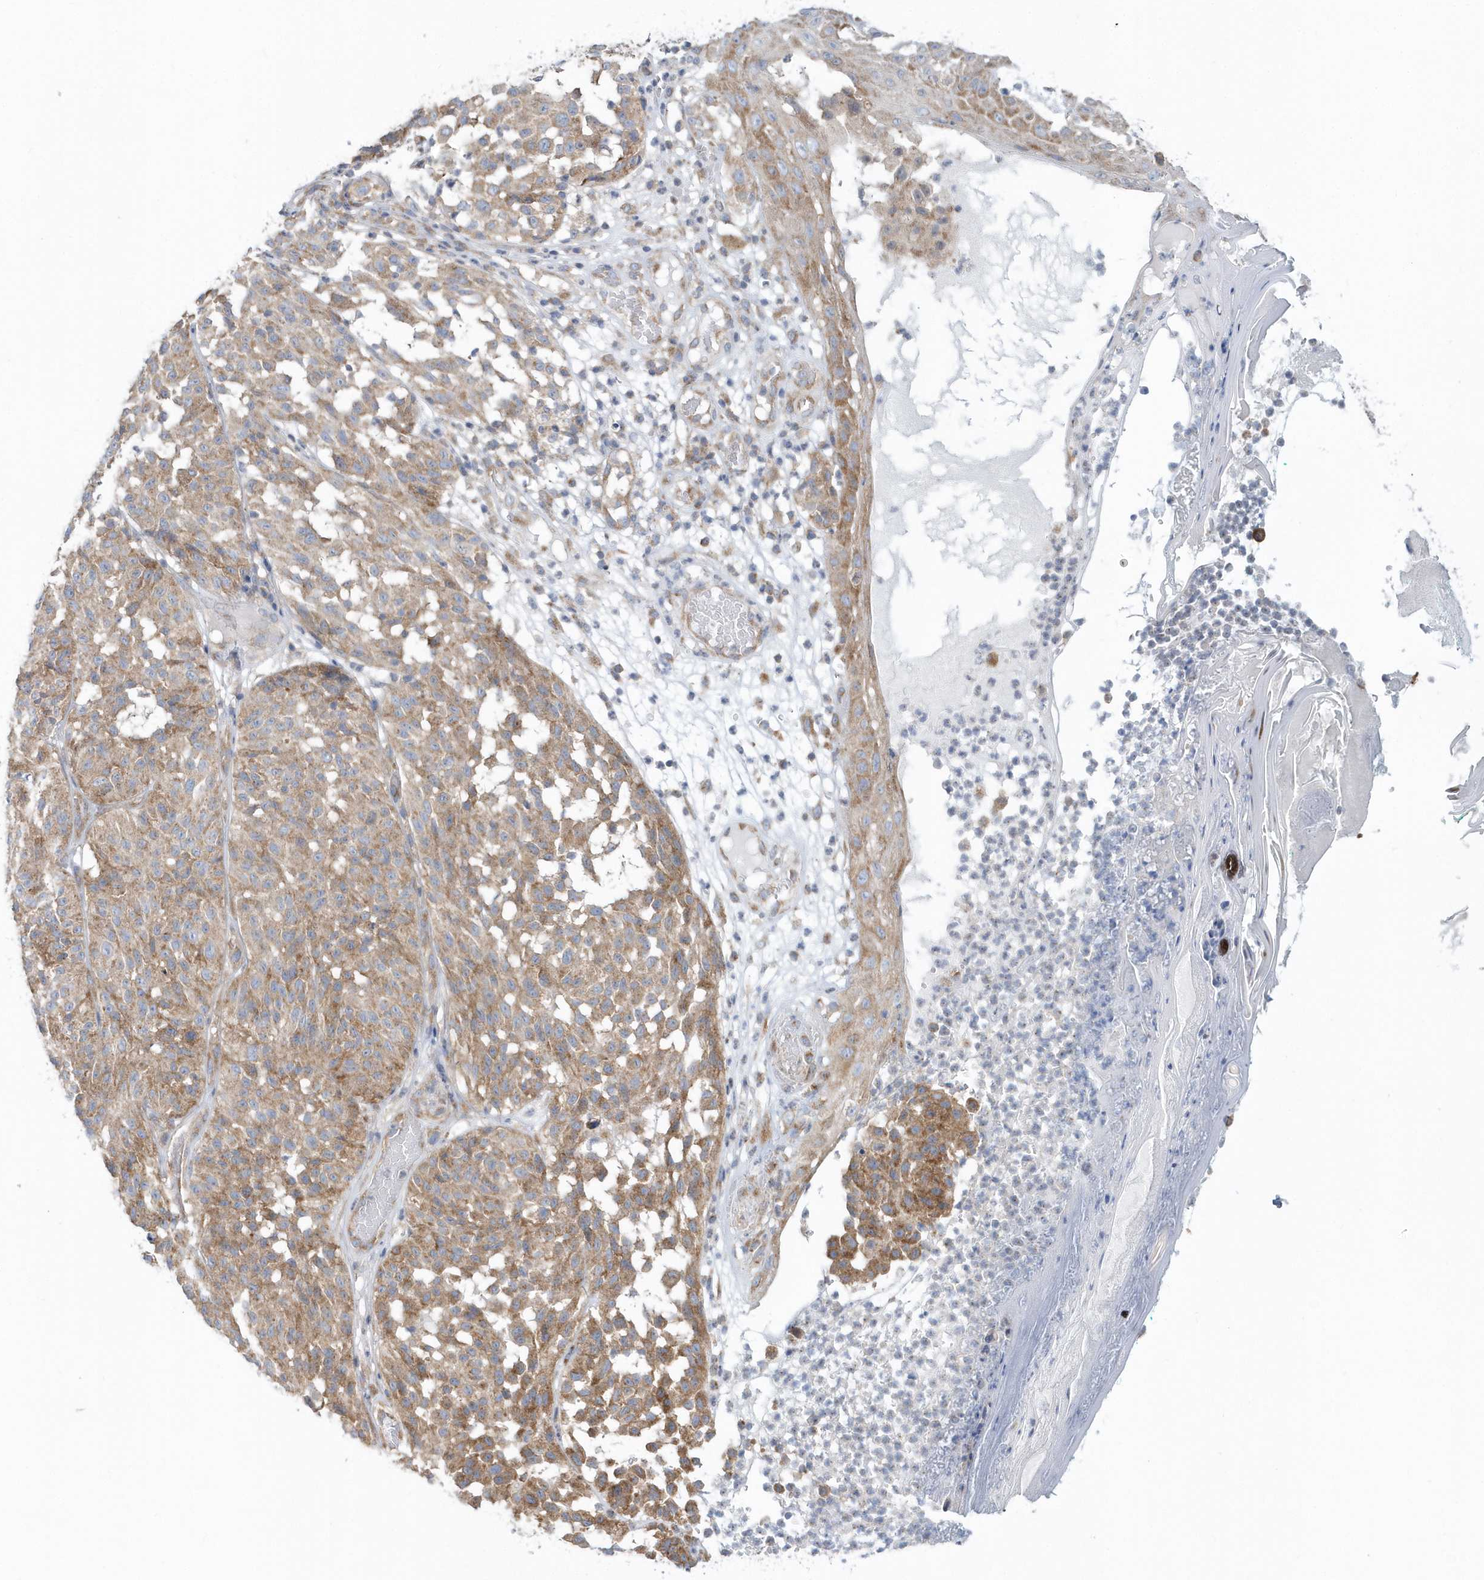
{"staining": {"intensity": "moderate", "quantity": ">75%", "location": "cytoplasmic/membranous"}, "tissue": "melanoma", "cell_type": "Tumor cells", "image_type": "cancer", "snomed": [{"axis": "morphology", "description": "Malignant melanoma, NOS"}, {"axis": "topography", "description": "Skin"}], "caption": "Malignant melanoma was stained to show a protein in brown. There is medium levels of moderate cytoplasmic/membranous positivity in about >75% of tumor cells. (IHC, brightfield microscopy, high magnification).", "gene": "EIF3C", "patient": {"sex": "female", "age": 46}}